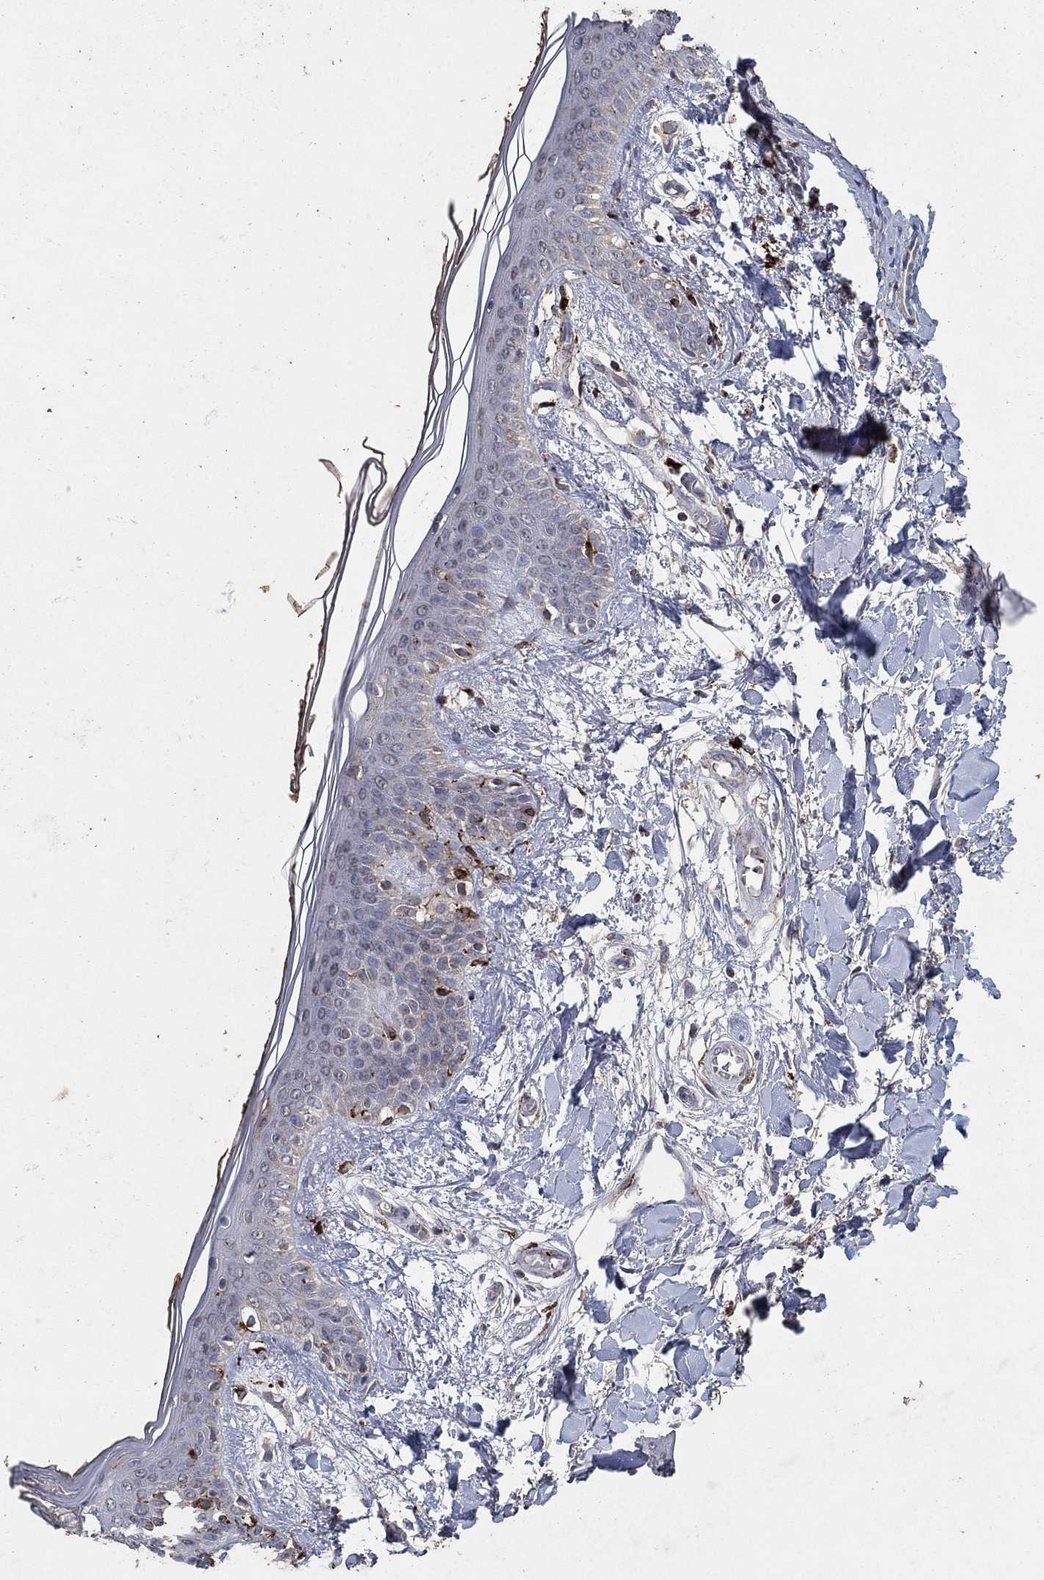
{"staining": {"intensity": "negative", "quantity": "none", "location": "none"}, "tissue": "skin", "cell_type": "Fibroblasts", "image_type": "normal", "snomed": [{"axis": "morphology", "description": "Normal tissue, NOS"}, {"axis": "topography", "description": "Skin"}], "caption": "An immunohistochemistry photomicrograph of unremarkable skin is shown. There is no staining in fibroblasts of skin.", "gene": "GPSM1", "patient": {"sex": "female", "age": 34}}